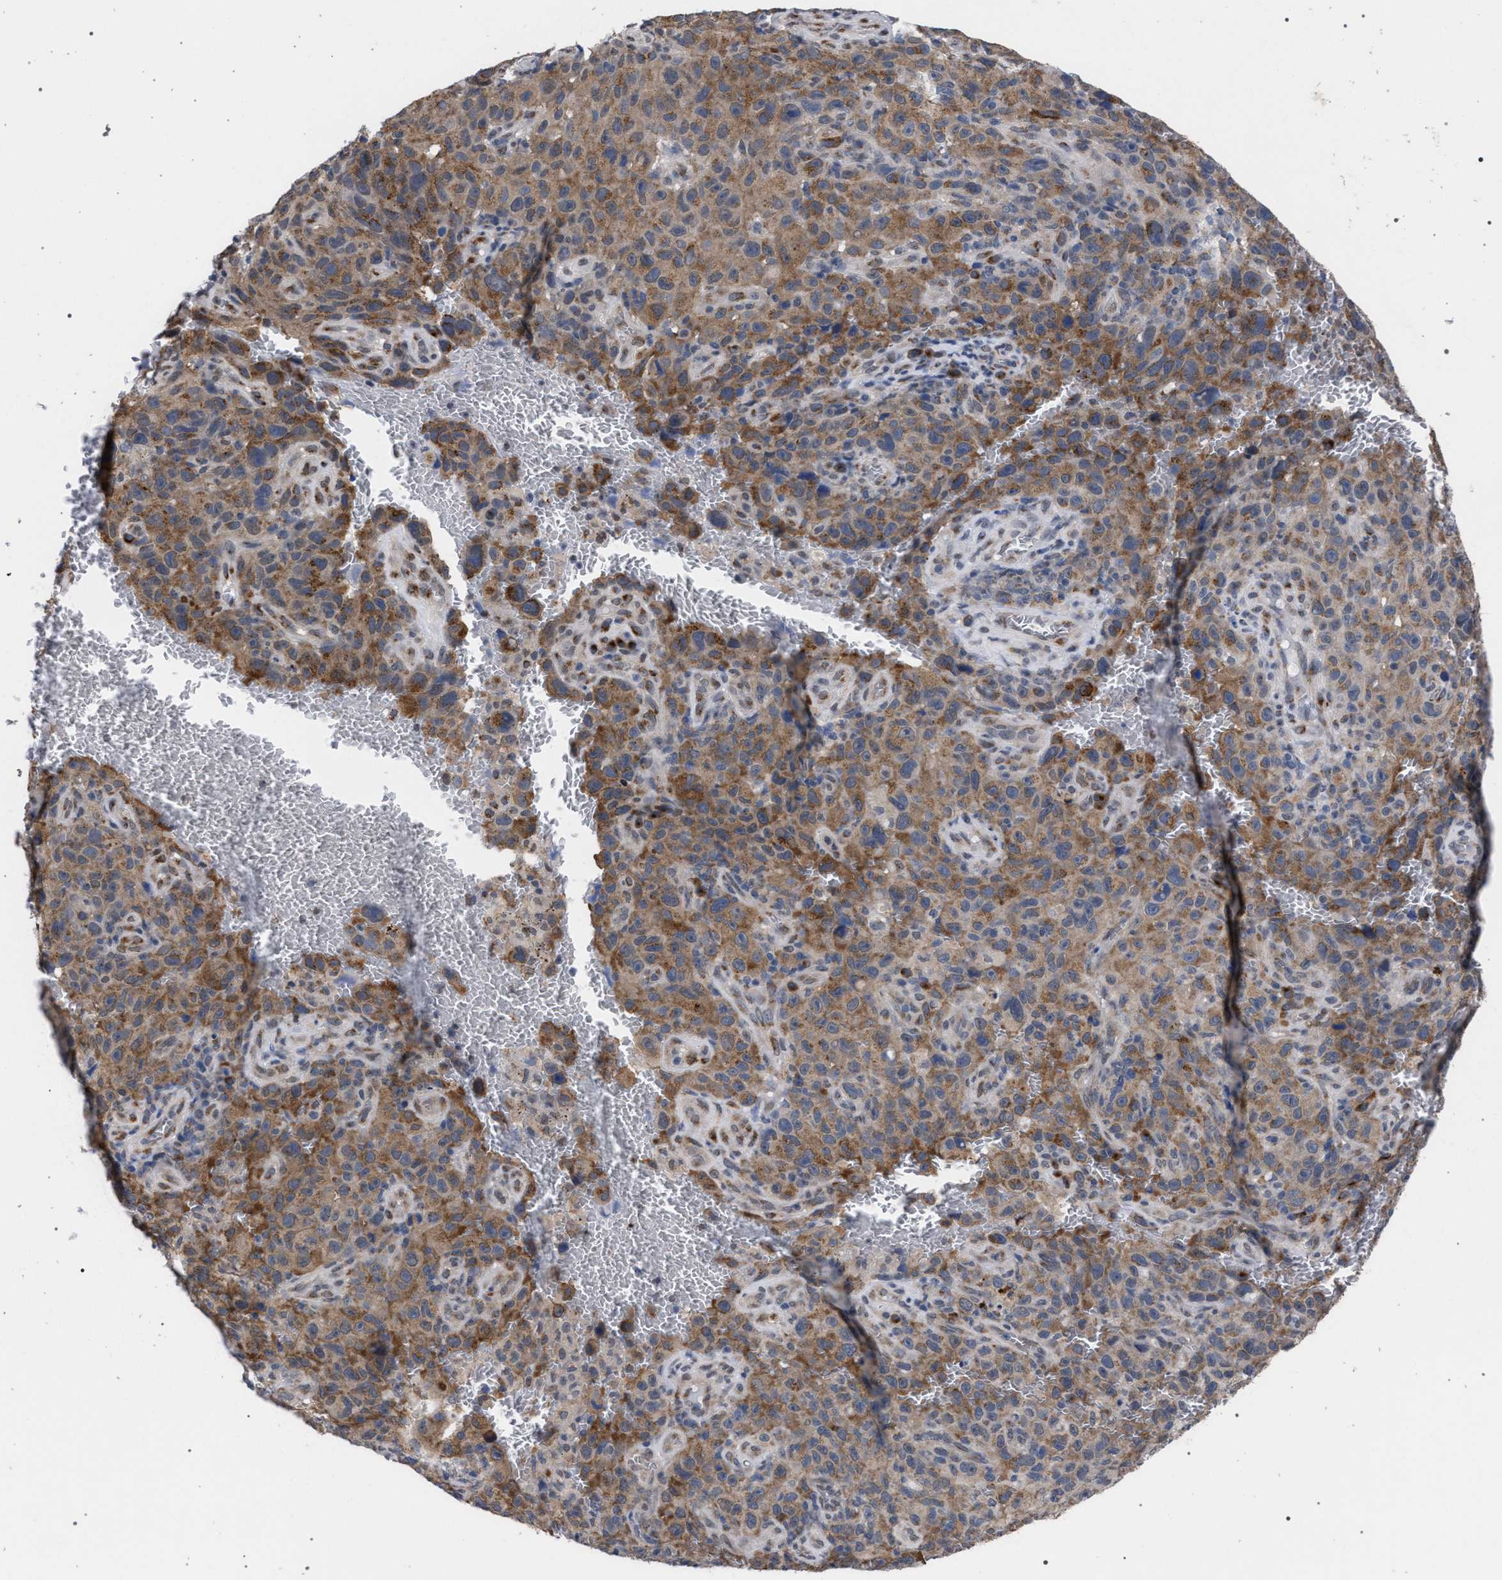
{"staining": {"intensity": "moderate", "quantity": ">75%", "location": "cytoplasmic/membranous"}, "tissue": "melanoma", "cell_type": "Tumor cells", "image_type": "cancer", "snomed": [{"axis": "morphology", "description": "Malignant melanoma, NOS"}, {"axis": "topography", "description": "Skin"}], "caption": "This photomicrograph reveals IHC staining of melanoma, with medium moderate cytoplasmic/membranous expression in about >75% of tumor cells.", "gene": "GOLGA2", "patient": {"sex": "female", "age": 82}}